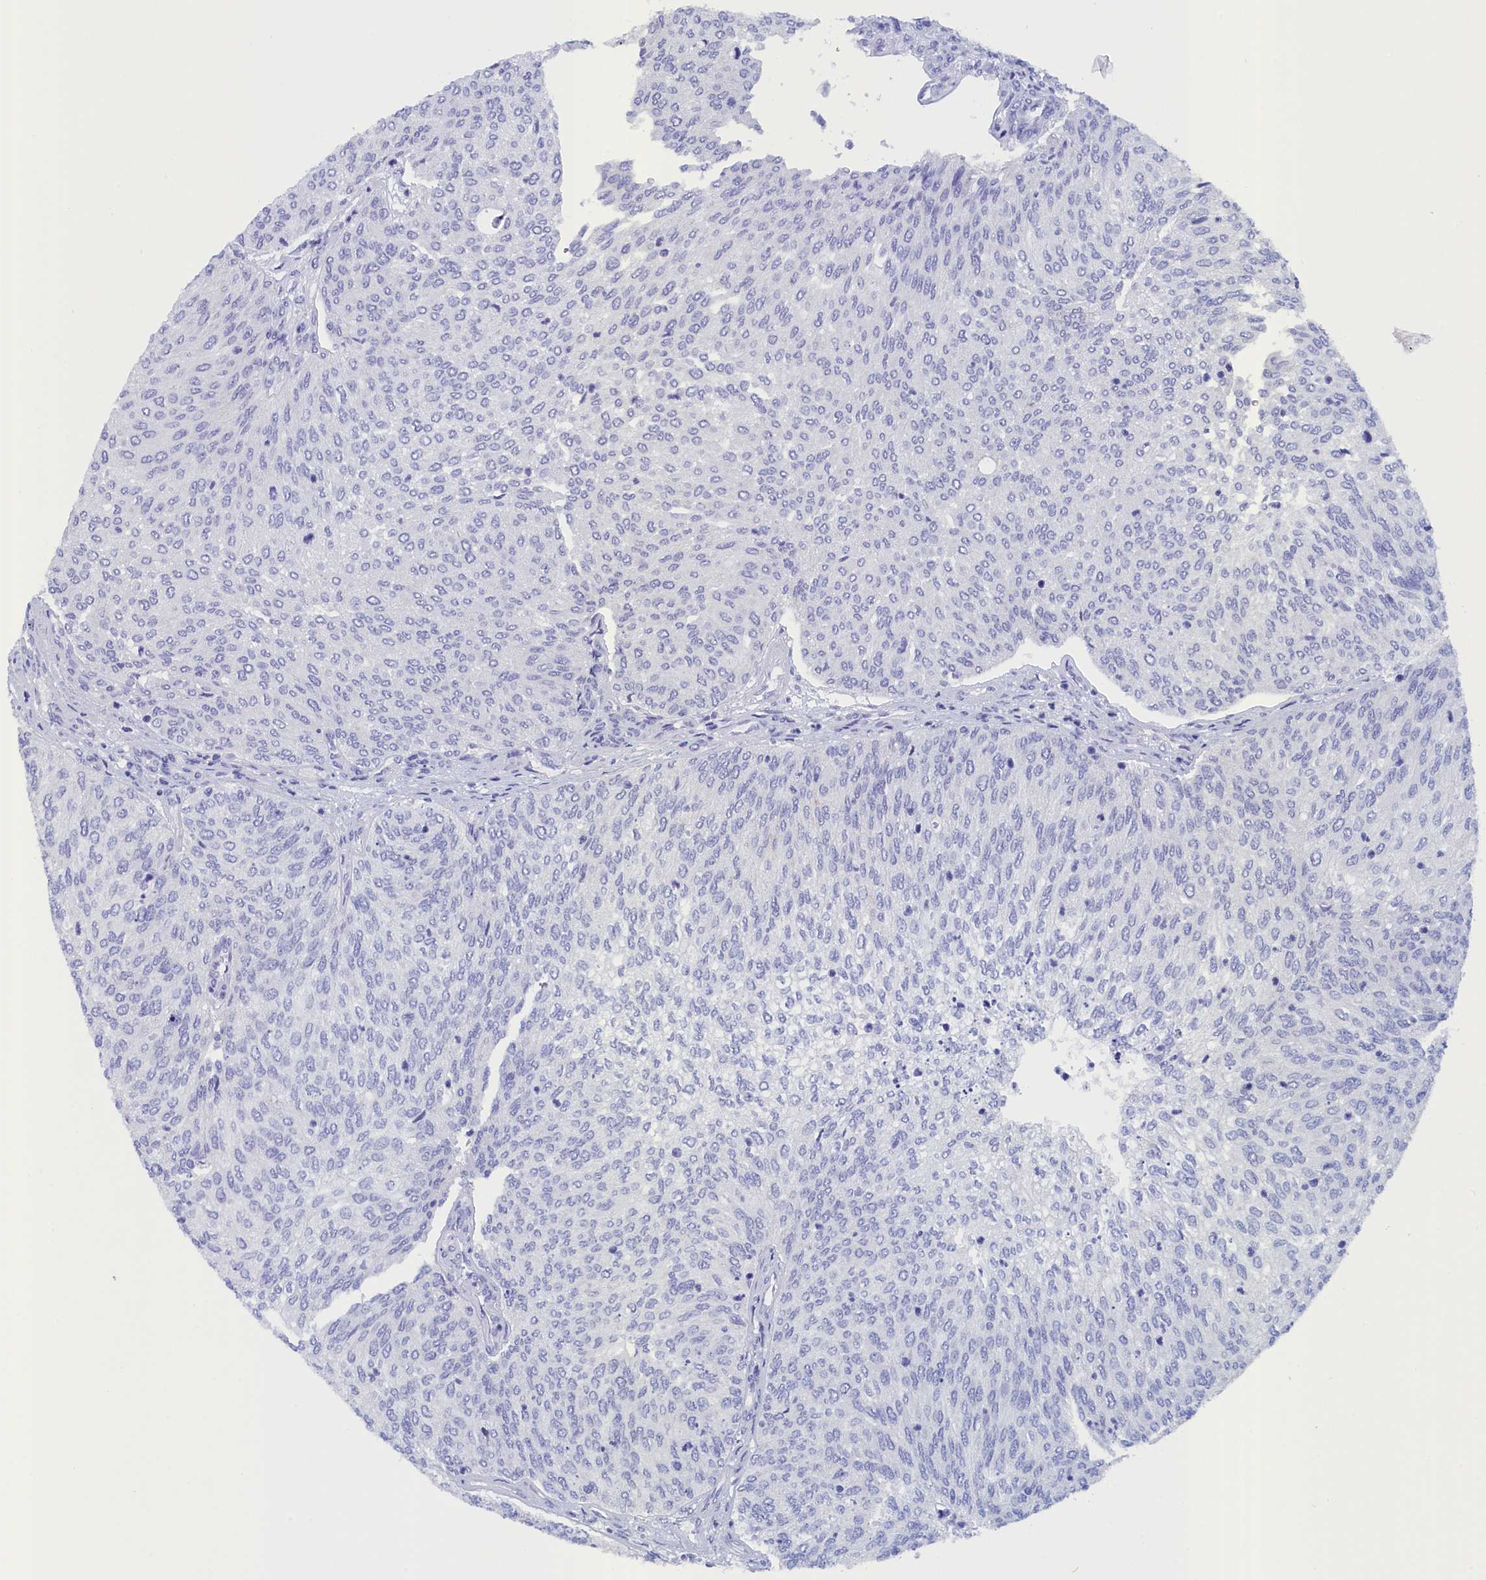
{"staining": {"intensity": "negative", "quantity": "none", "location": "none"}, "tissue": "urothelial cancer", "cell_type": "Tumor cells", "image_type": "cancer", "snomed": [{"axis": "morphology", "description": "Urothelial carcinoma, Low grade"}, {"axis": "topography", "description": "Urinary bladder"}], "caption": "An IHC histopathology image of urothelial cancer is shown. There is no staining in tumor cells of urothelial cancer.", "gene": "ANKRD2", "patient": {"sex": "female", "age": 79}}